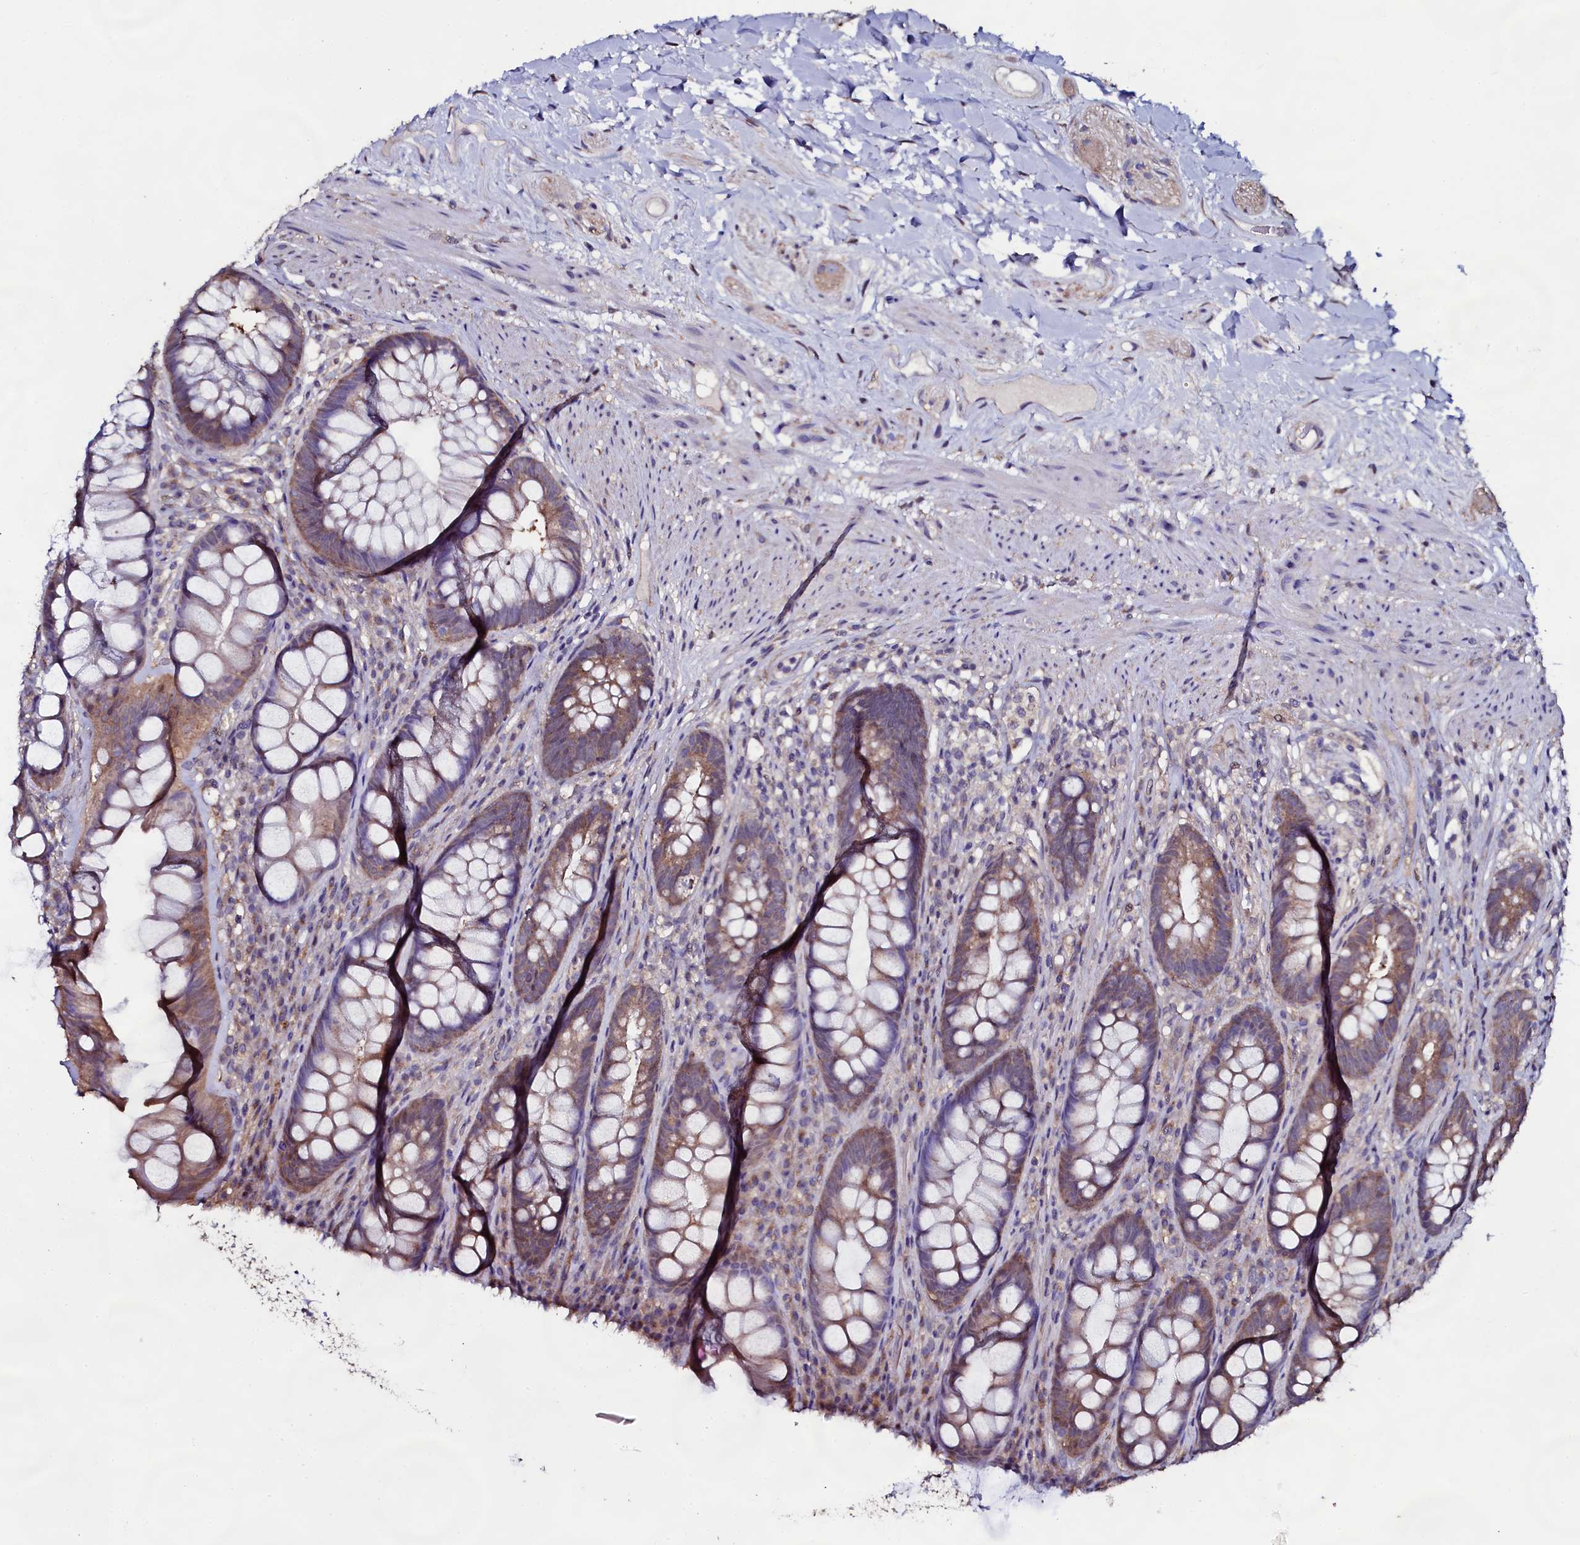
{"staining": {"intensity": "moderate", "quantity": ">75%", "location": "cytoplasmic/membranous"}, "tissue": "rectum", "cell_type": "Glandular cells", "image_type": "normal", "snomed": [{"axis": "morphology", "description": "Normal tissue, NOS"}, {"axis": "topography", "description": "Rectum"}], "caption": "This is a histology image of IHC staining of unremarkable rectum, which shows moderate expression in the cytoplasmic/membranous of glandular cells.", "gene": "USPL1", "patient": {"sex": "male", "age": 74}}